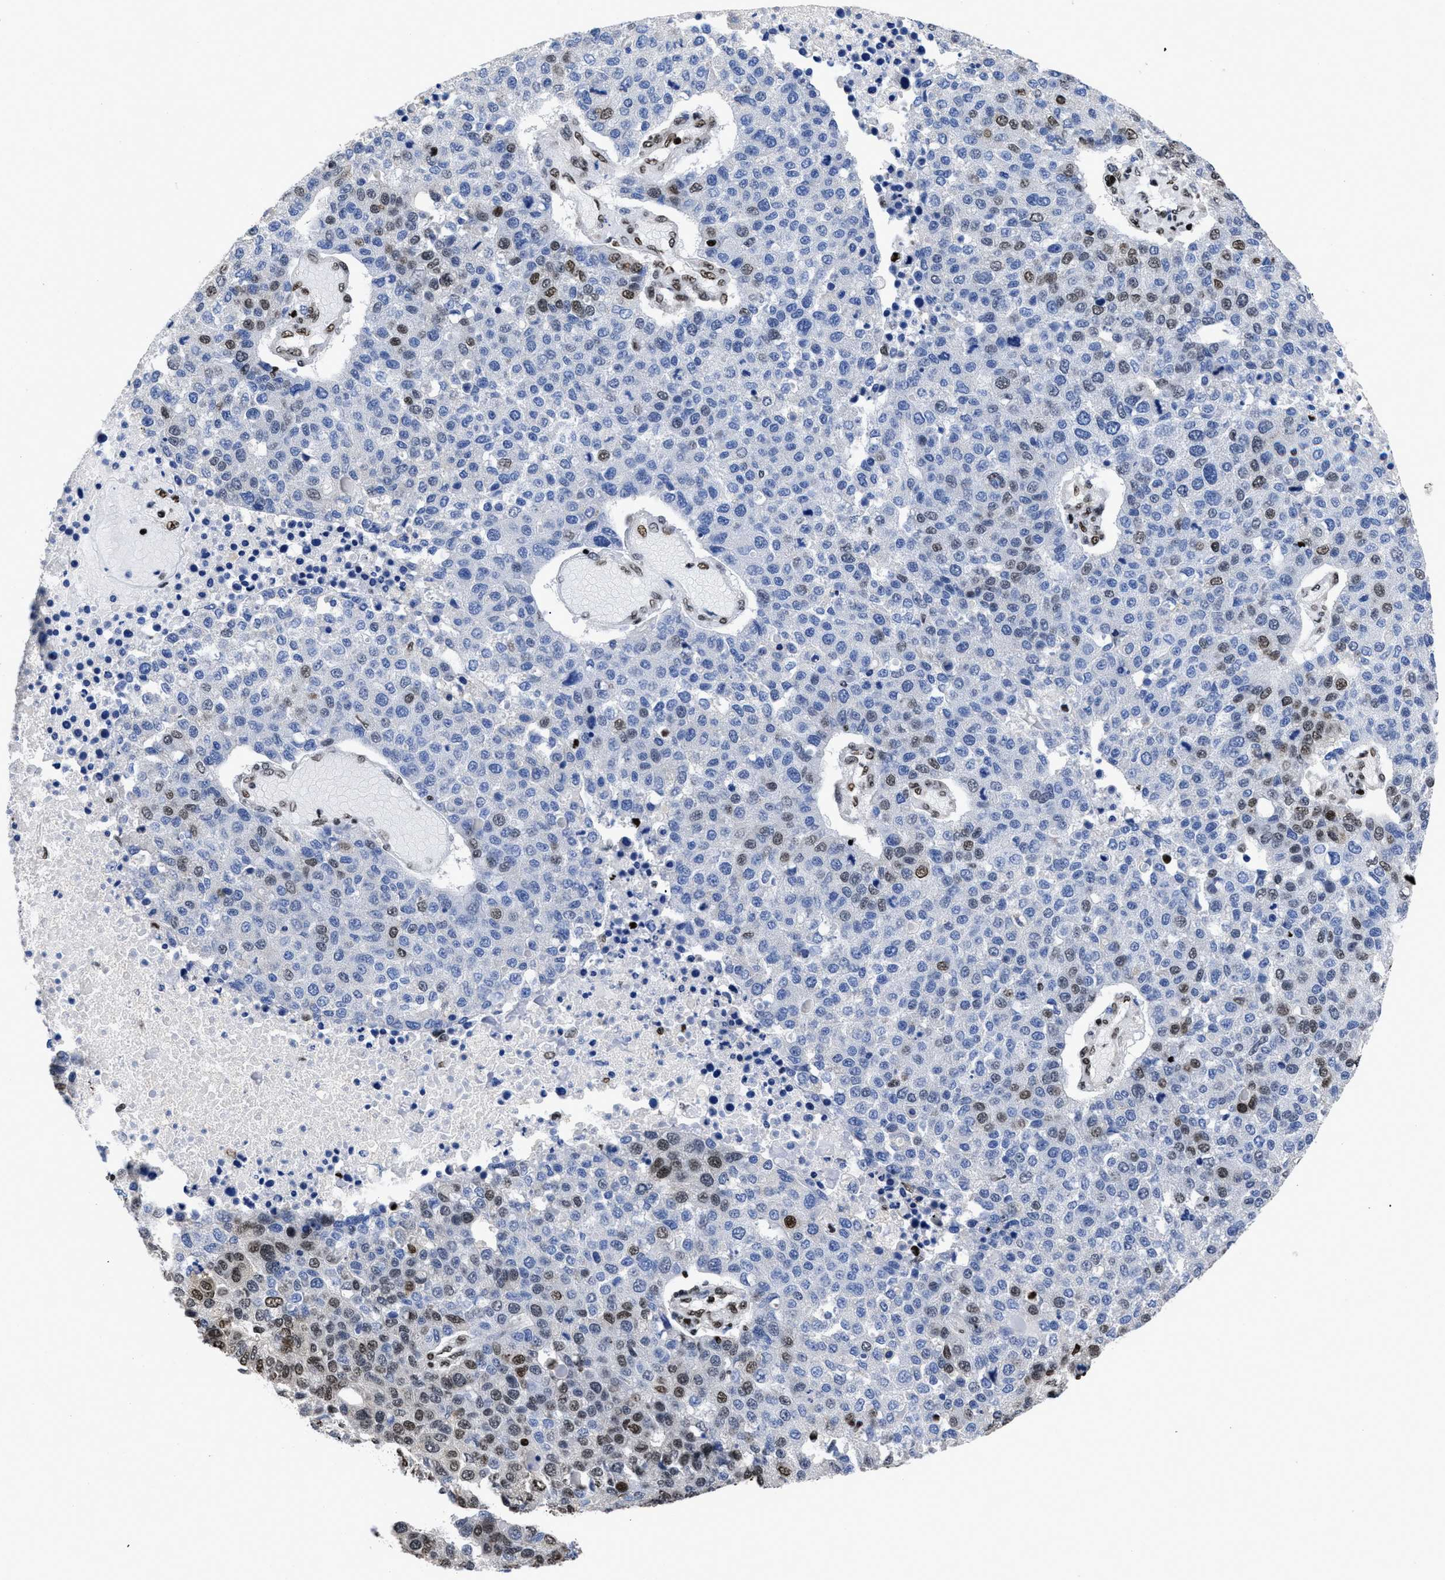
{"staining": {"intensity": "moderate", "quantity": "<25%", "location": "nuclear"}, "tissue": "pancreatic cancer", "cell_type": "Tumor cells", "image_type": "cancer", "snomed": [{"axis": "morphology", "description": "Adenocarcinoma, NOS"}, {"axis": "topography", "description": "Pancreas"}], "caption": "Brown immunohistochemical staining in adenocarcinoma (pancreatic) displays moderate nuclear staining in approximately <25% of tumor cells. (Stains: DAB (3,3'-diaminobenzidine) in brown, nuclei in blue, Microscopy: brightfield microscopy at high magnification).", "gene": "CALHM3", "patient": {"sex": "female", "age": 61}}